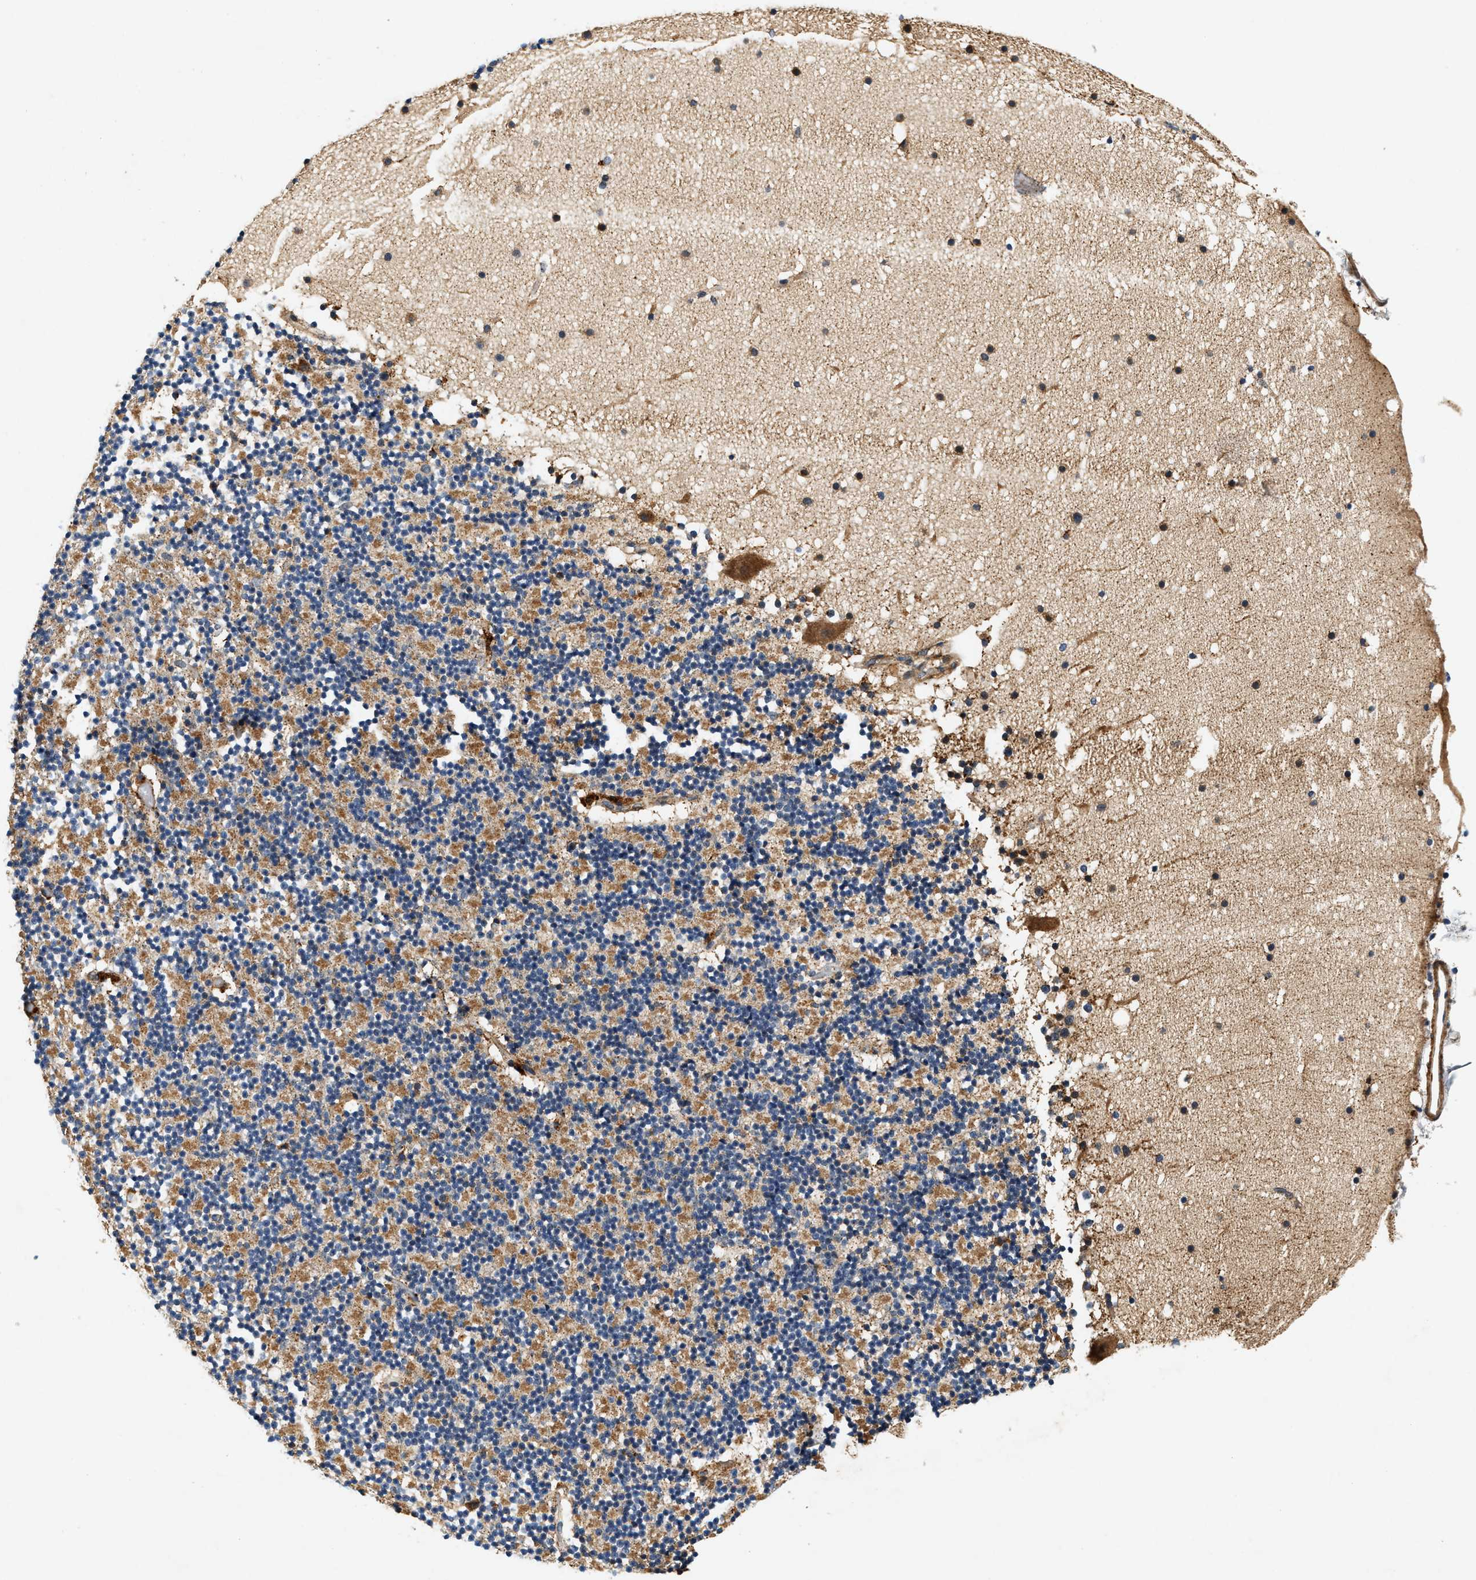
{"staining": {"intensity": "moderate", "quantity": ">75%", "location": "cytoplasmic/membranous"}, "tissue": "cerebellum", "cell_type": "Cells in granular layer", "image_type": "normal", "snomed": [{"axis": "morphology", "description": "Normal tissue, NOS"}, {"axis": "topography", "description": "Cerebellum"}], "caption": "A micrograph of cerebellum stained for a protein displays moderate cytoplasmic/membranous brown staining in cells in granular layer. (DAB (3,3'-diaminobenzidine) IHC, brown staining for protein, blue staining for nuclei).", "gene": "DUSP10", "patient": {"sex": "male", "age": 57}}